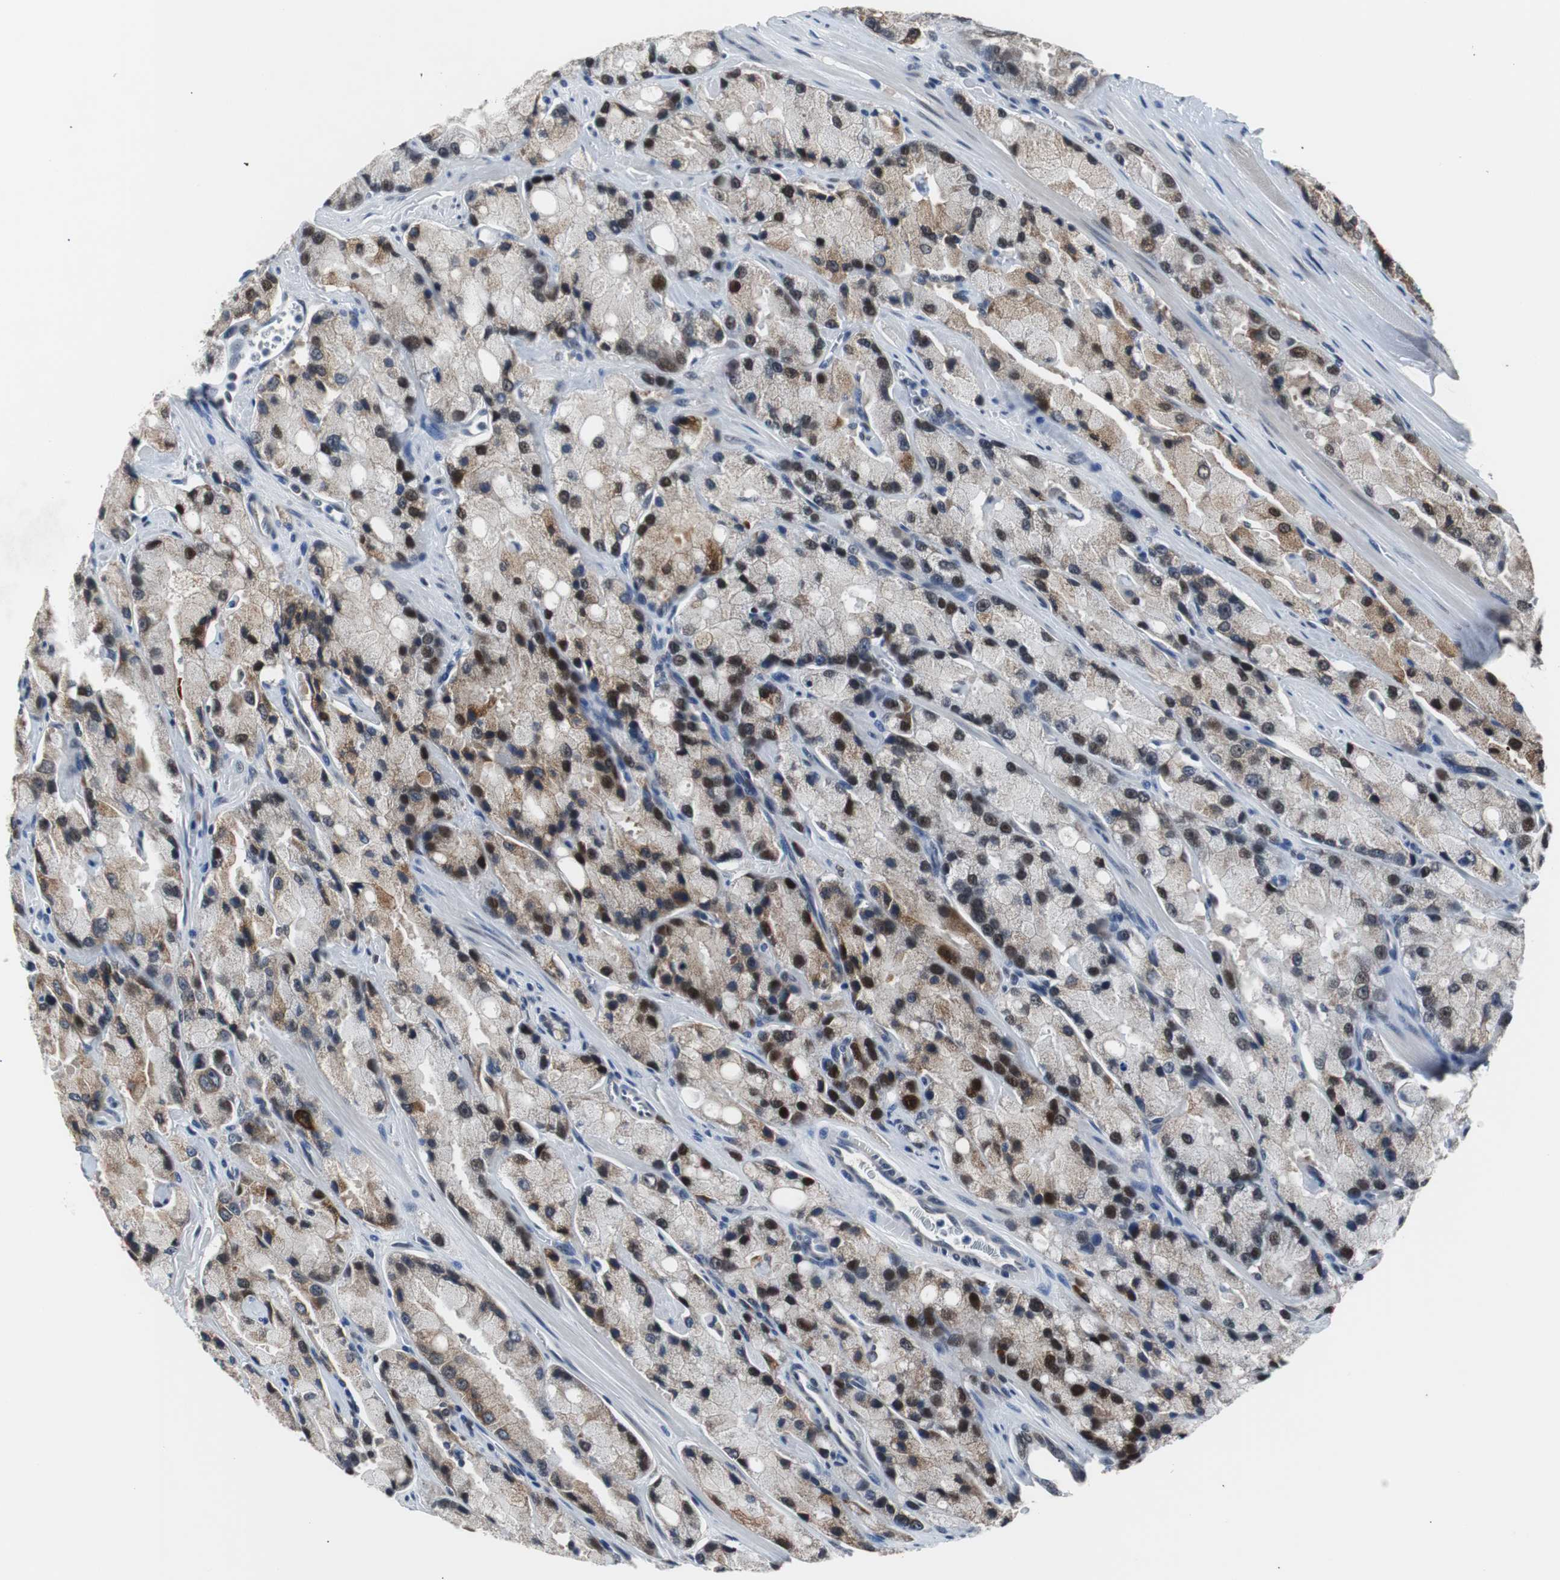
{"staining": {"intensity": "strong", "quantity": "25%-75%", "location": "cytoplasmic/membranous,nuclear"}, "tissue": "prostate cancer", "cell_type": "Tumor cells", "image_type": "cancer", "snomed": [{"axis": "morphology", "description": "Adenocarcinoma, High grade"}, {"axis": "topography", "description": "Prostate"}], "caption": "Brown immunohistochemical staining in human prostate cancer (adenocarcinoma (high-grade)) exhibits strong cytoplasmic/membranous and nuclear staining in approximately 25%-75% of tumor cells.", "gene": "USP28", "patient": {"sex": "male", "age": 58}}